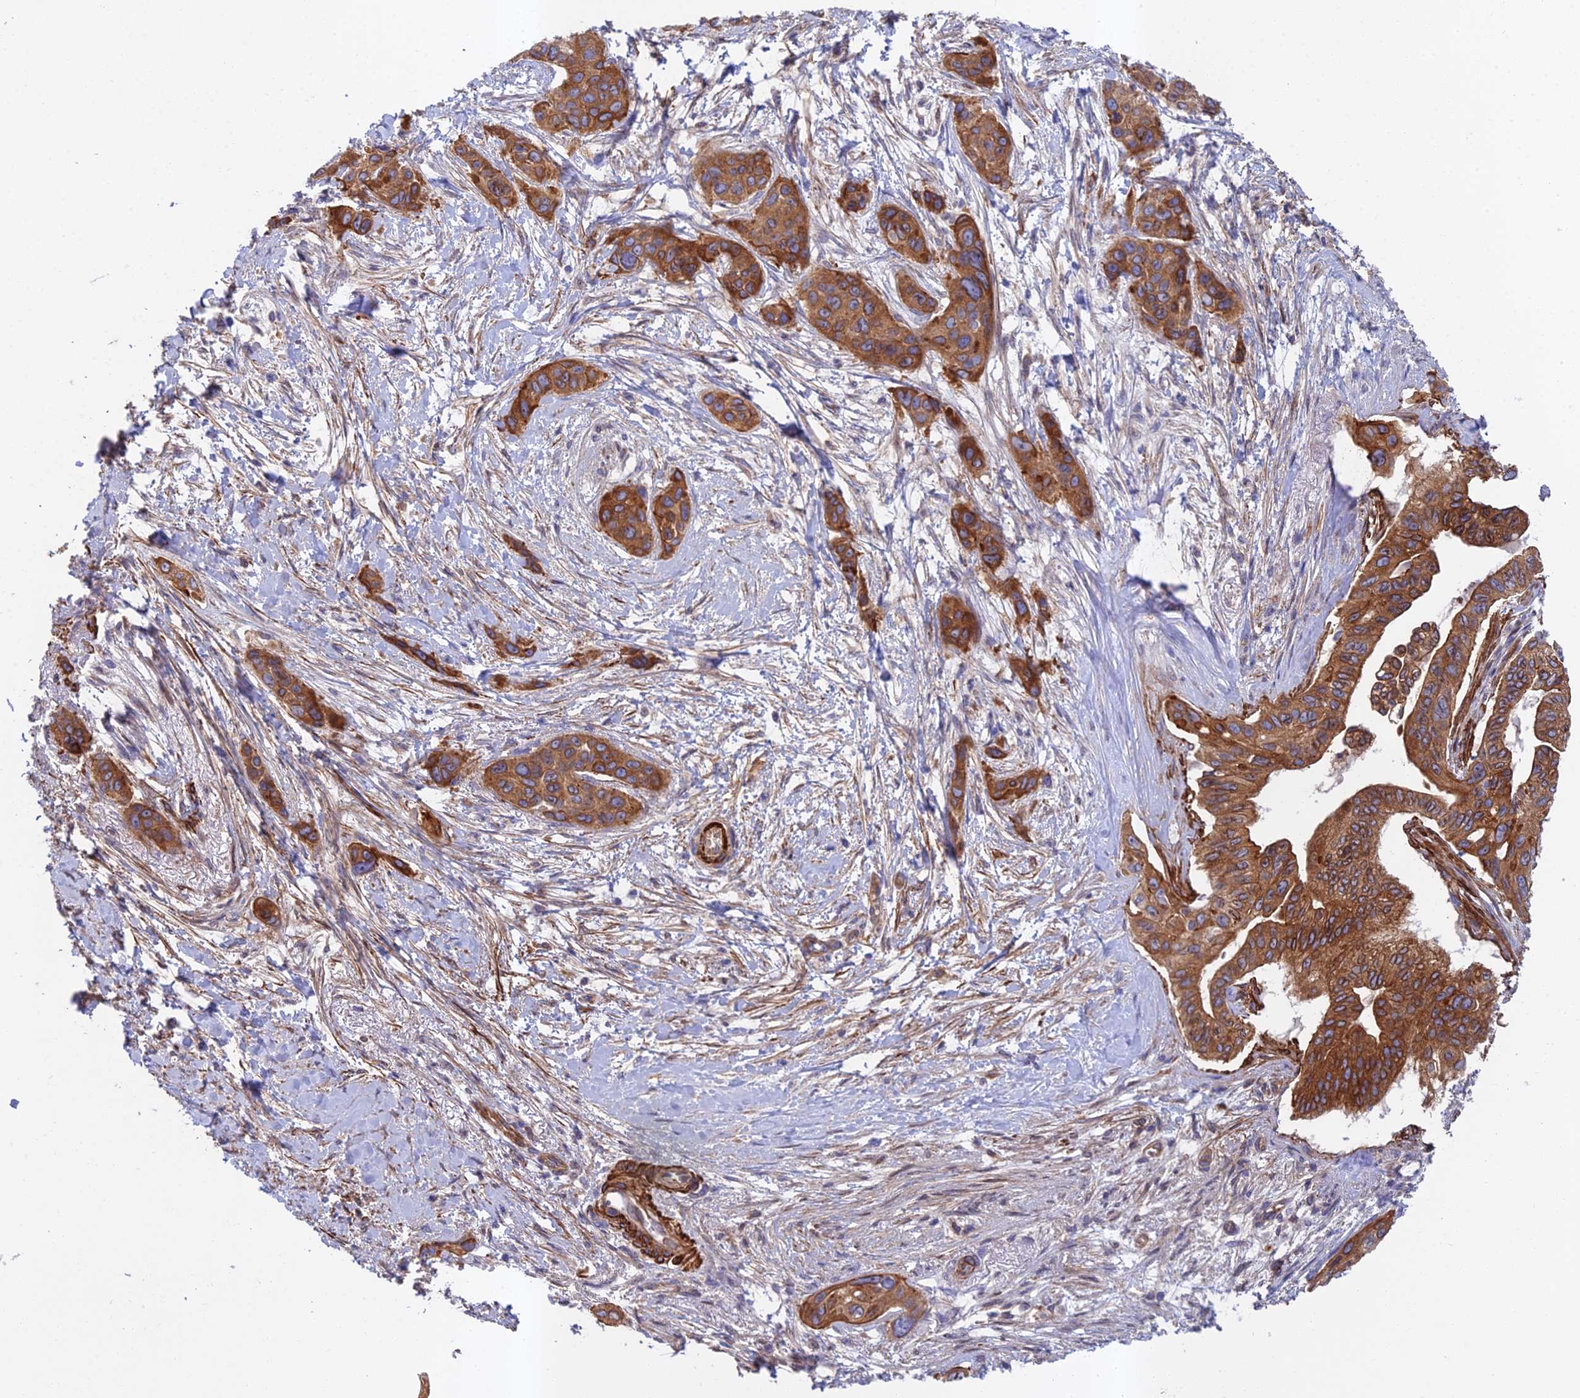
{"staining": {"intensity": "strong", "quantity": ">75%", "location": "cytoplasmic/membranous"}, "tissue": "pancreatic cancer", "cell_type": "Tumor cells", "image_type": "cancer", "snomed": [{"axis": "morphology", "description": "Adenocarcinoma, NOS"}, {"axis": "topography", "description": "Pancreas"}], "caption": "There is high levels of strong cytoplasmic/membranous expression in tumor cells of pancreatic cancer, as demonstrated by immunohistochemical staining (brown color).", "gene": "RALGAPA2", "patient": {"sex": "male", "age": 72}}